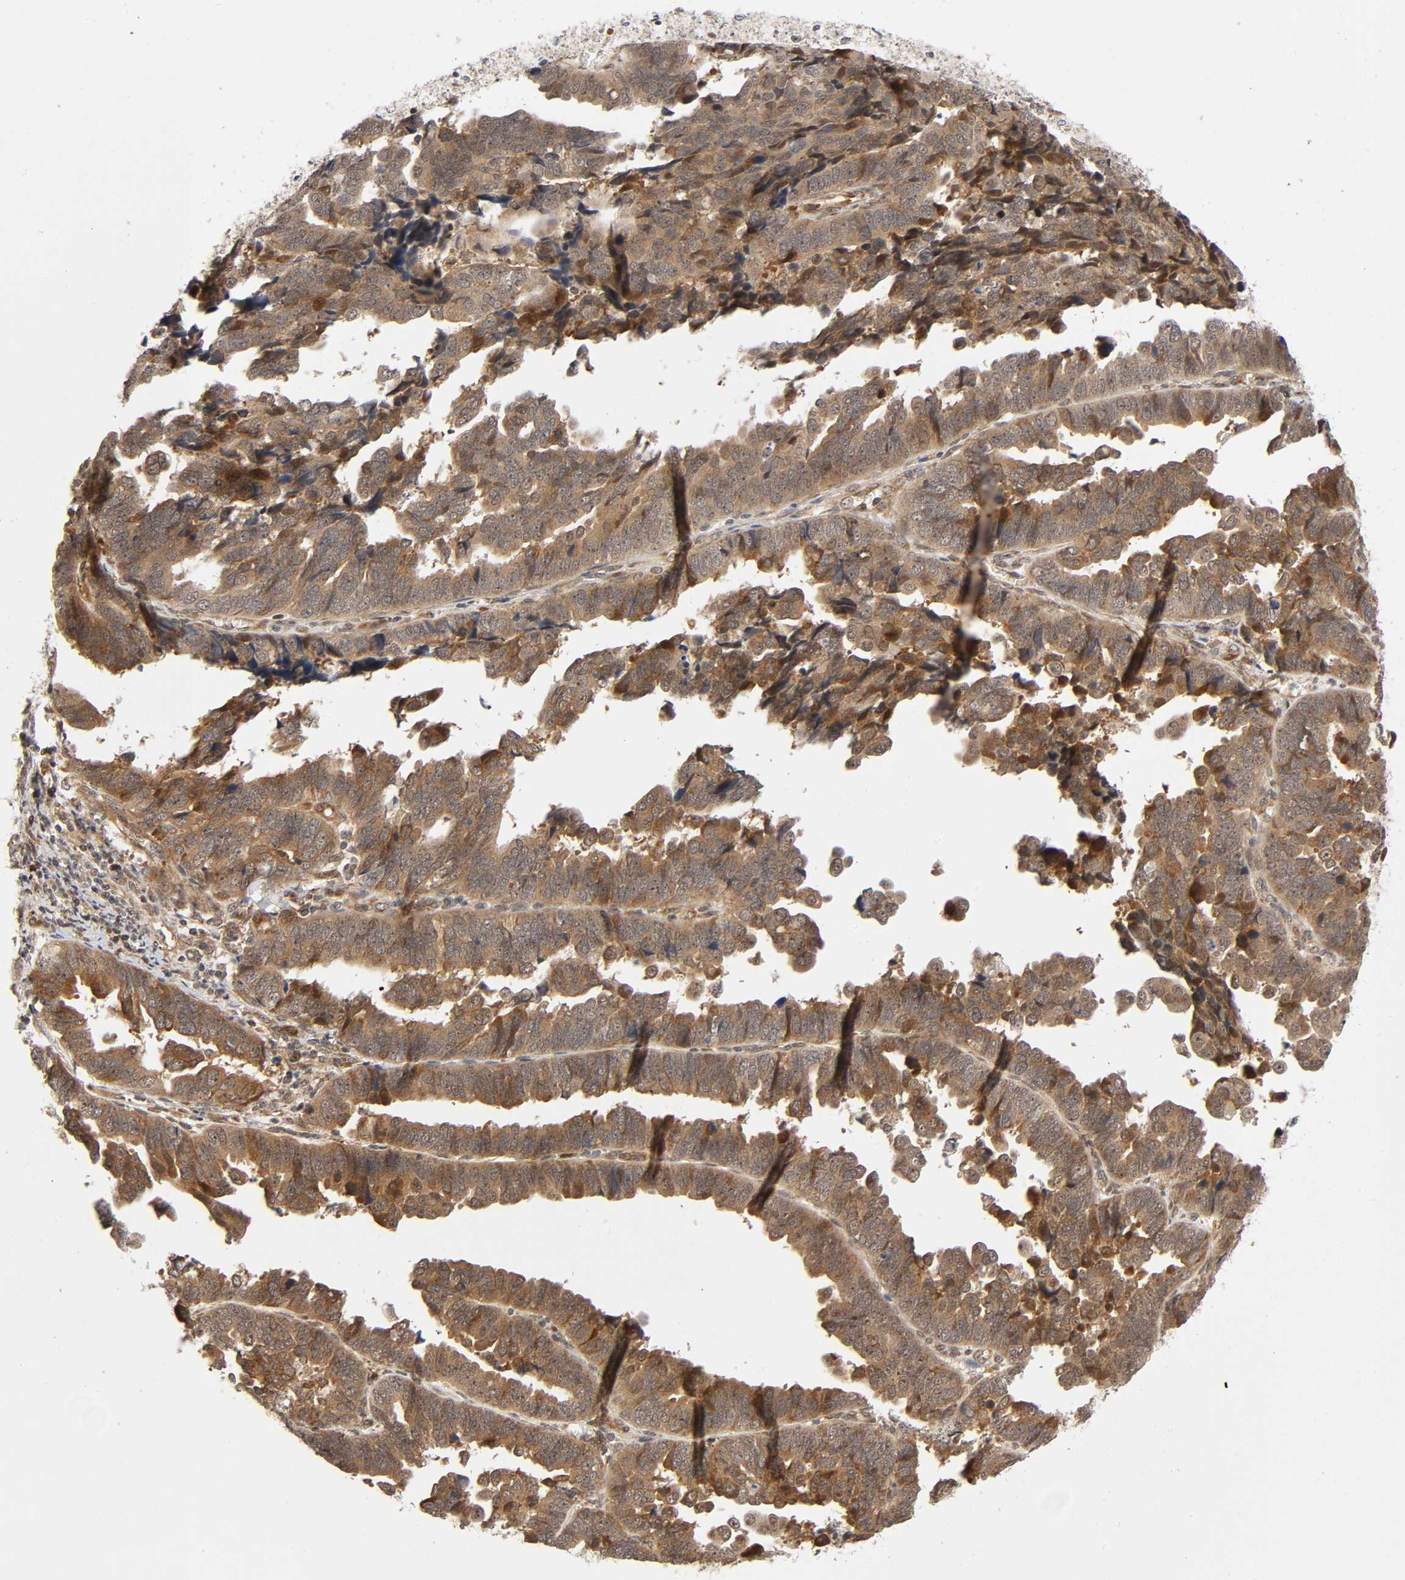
{"staining": {"intensity": "moderate", "quantity": ">75%", "location": "cytoplasmic/membranous,nuclear"}, "tissue": "endometrial cancer", "cell_type": "Tumor cells", "image_type": "cancer", "snomed": [{"axis": "morphology", "description": "Adenocarcinoma, NOS"}, {"axis": "topography", "description": "Endometrium"}], "caption": "A medium amount of moderate cytoplasmic/membranous and nuclear staining is appreciated in approximately >75% of tumor cells in endometrial cancer tissue.", "gene": "IQCJ-SCHIP1", "patient": {"sex": "female", "age": 75}}